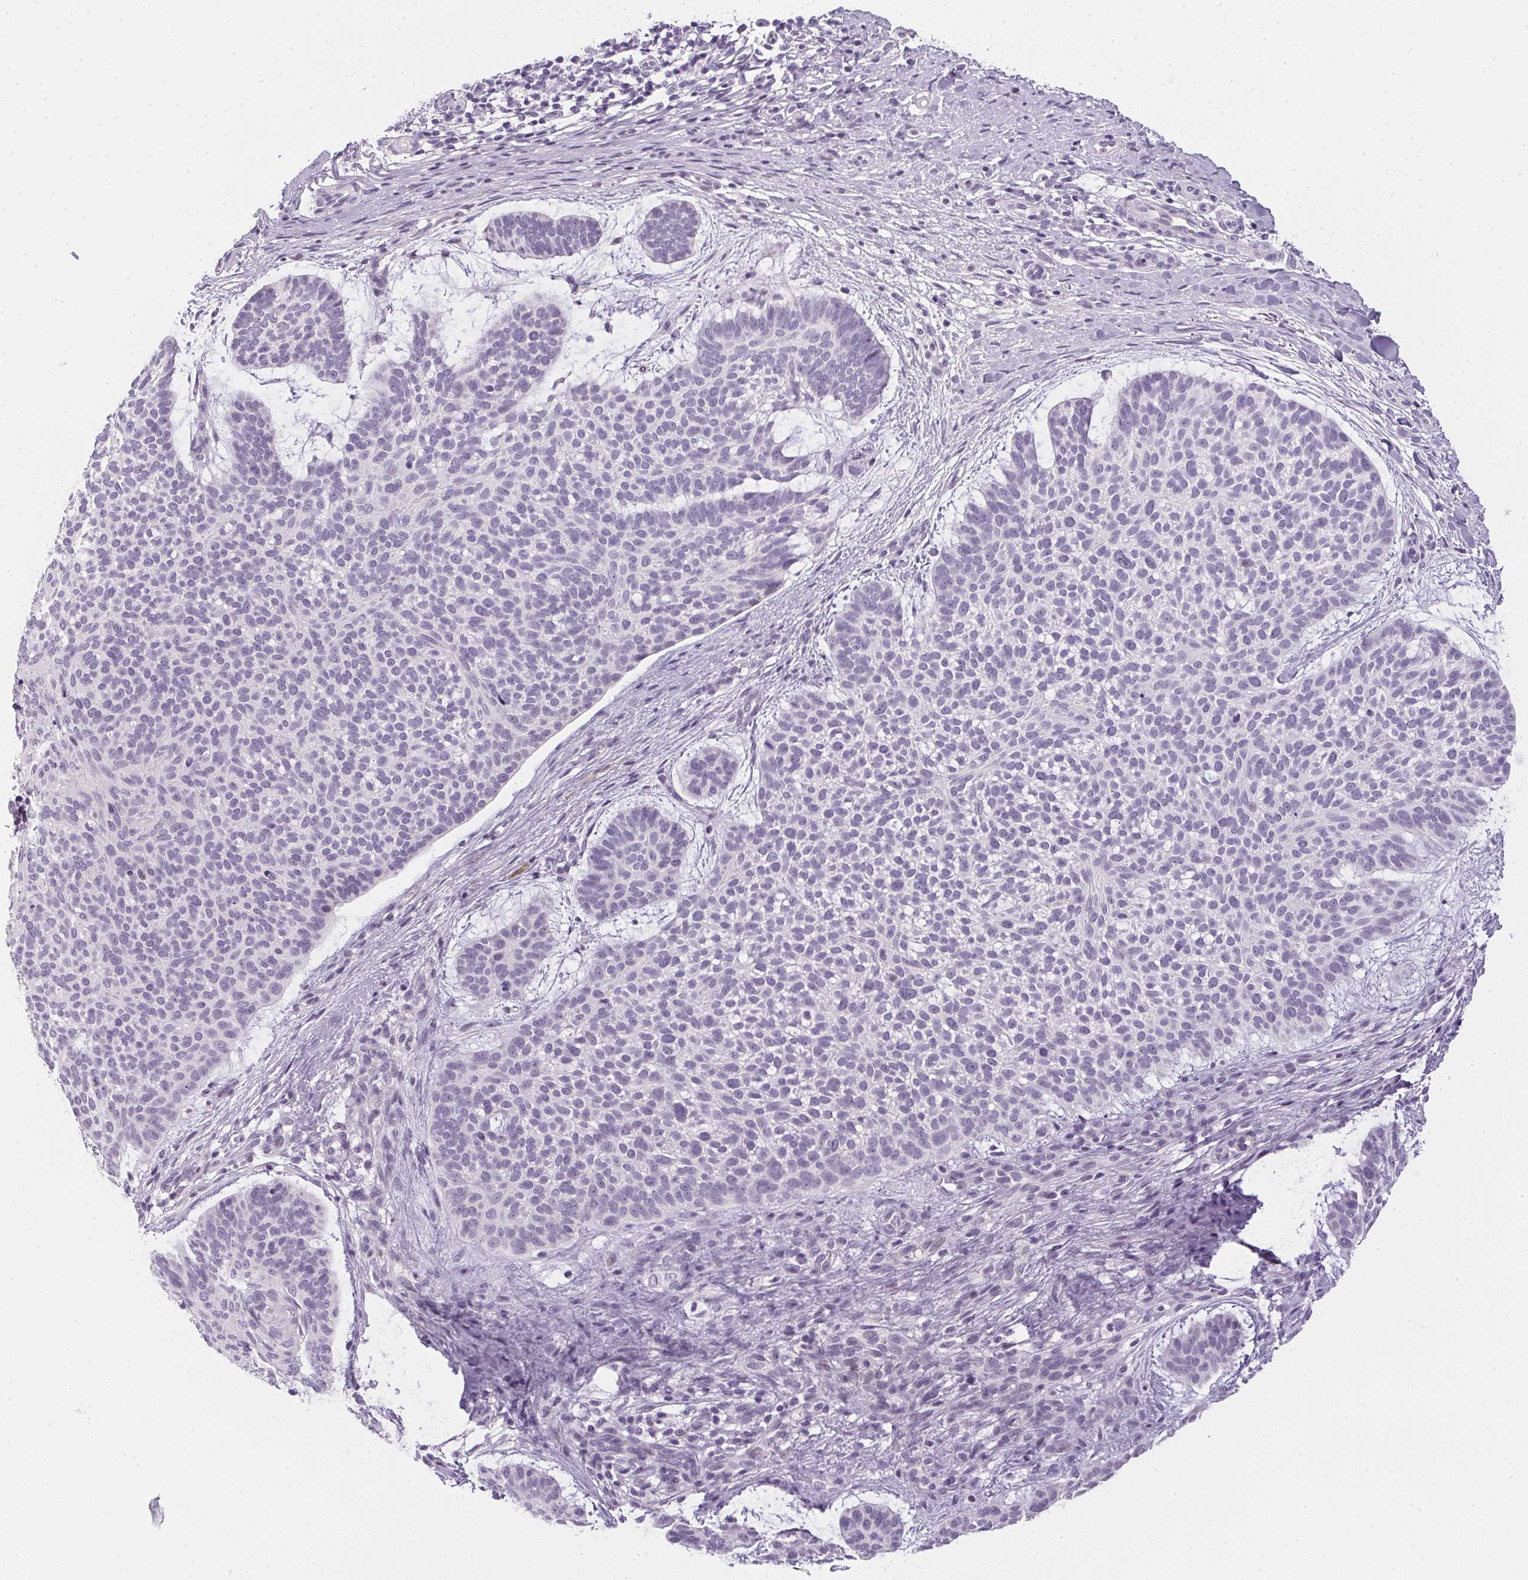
{"staining": {"intensity": "negative", "quantity": "none", "location": "none"}, "tissue": "skin cancer", "cell_type": "Tumor cells", "image_type": "cancer", "snomed": [{"axis": "morphology", "description": "Basal cell carcinoma"}, {"axis": "topography", "description": "Skin"}], "caption": "The immunohistochemistry (IHC) histopathology image has no significant positivity in tumor cells of skin cancer tissue.", "gene": "GSDMC", "patient": {"sex": "male", "age": 64}}